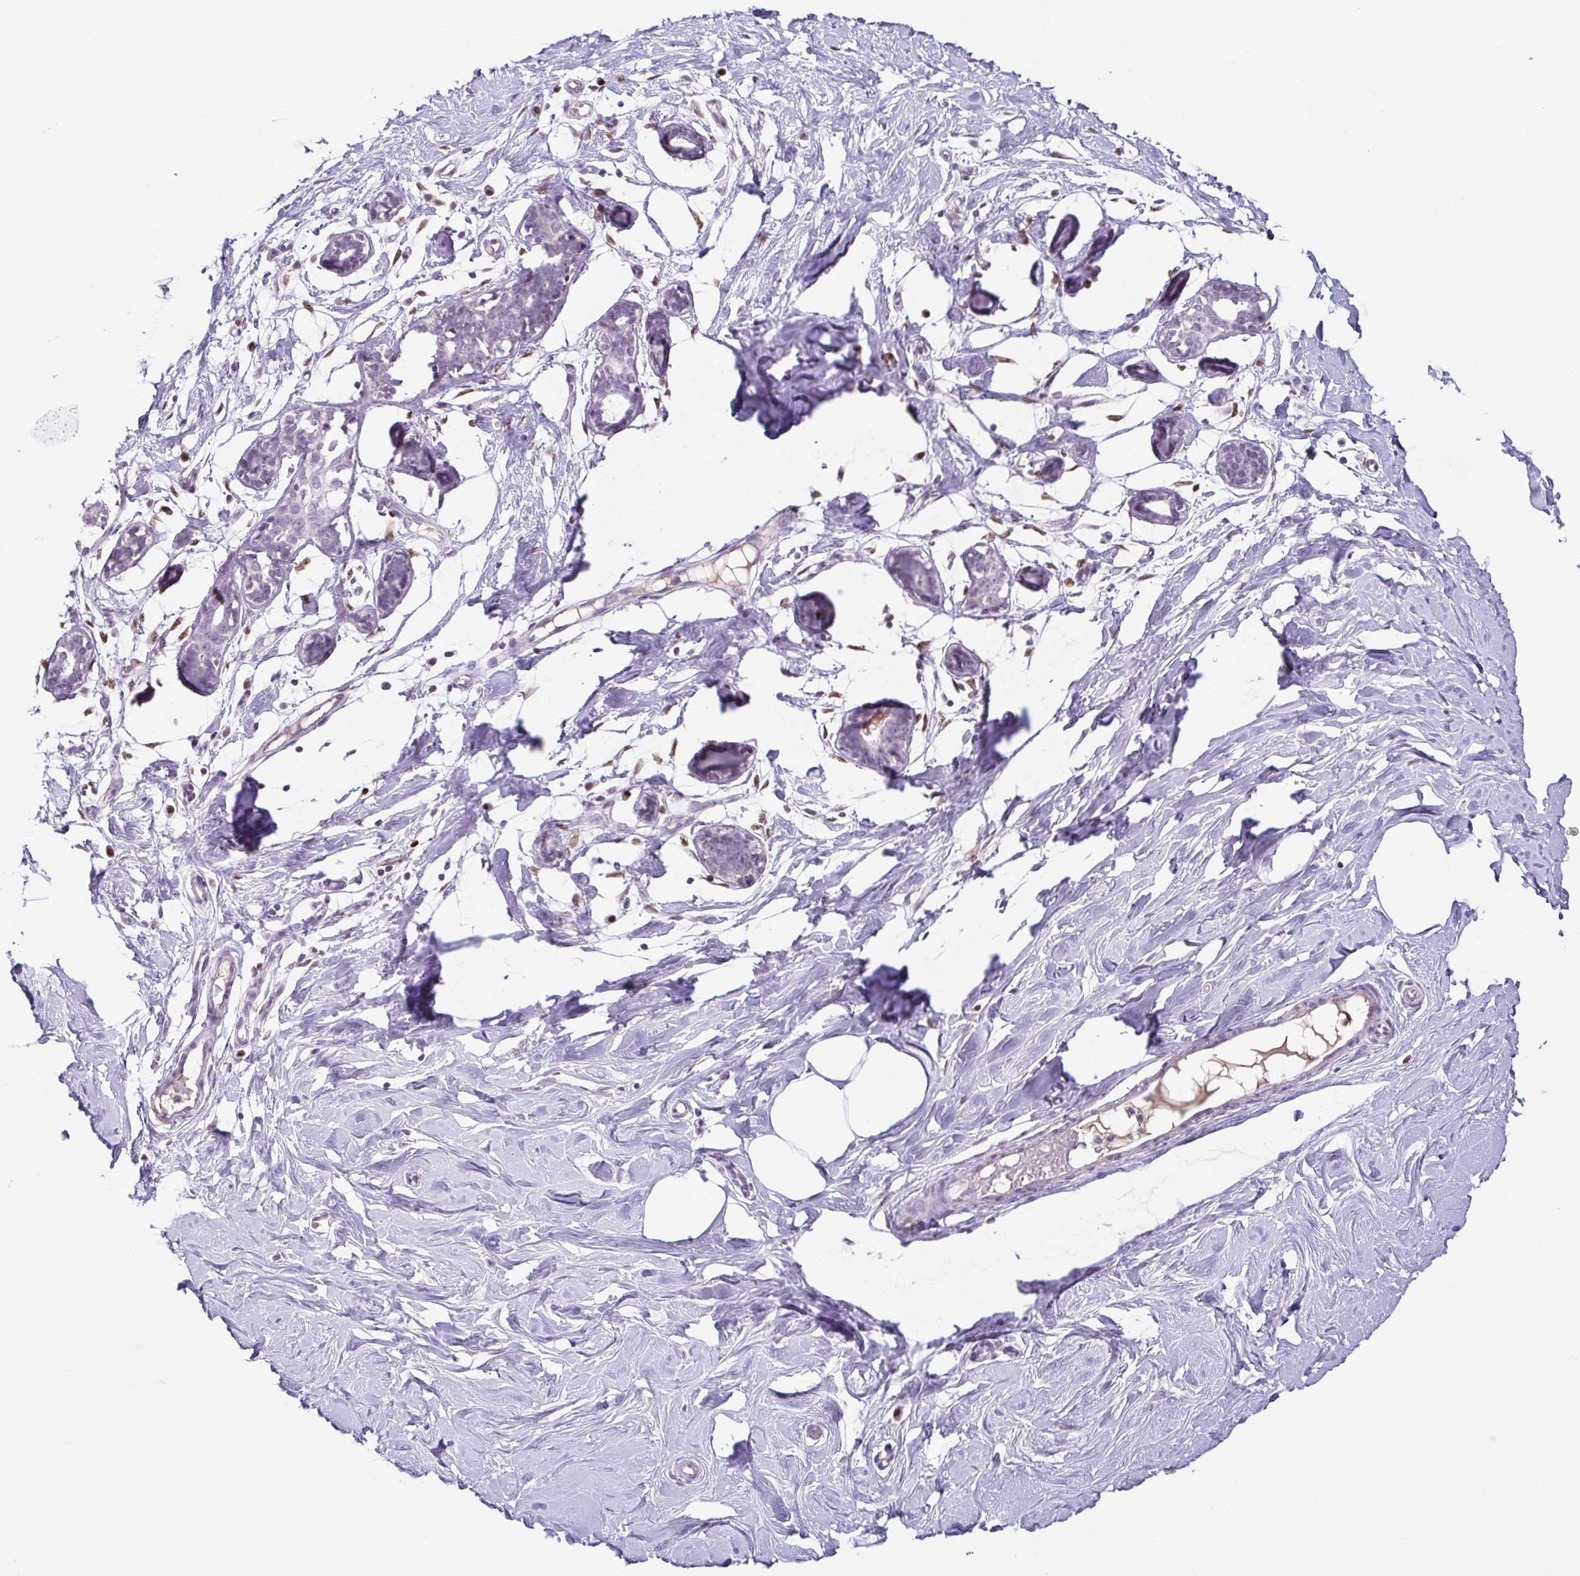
{"staining": {"intensity": "negative", "quantity": "none", "location": "none"}, "tissue": "breast", "cell_type": "Adipocytes", "image_type": "normal", "snomed": [{"axis": "morphology", "description": "Normal tissue, NOS"}, {"axis": "topography", "description": "Breast"}], "caption": "IHC image of normal breast: breast stained with DAB (3,3'-diaminobenzidine) displays no significant protein expression in adipocytes.", "gene": "TCF3", "patient": {"sex": "female", "age": 27}}